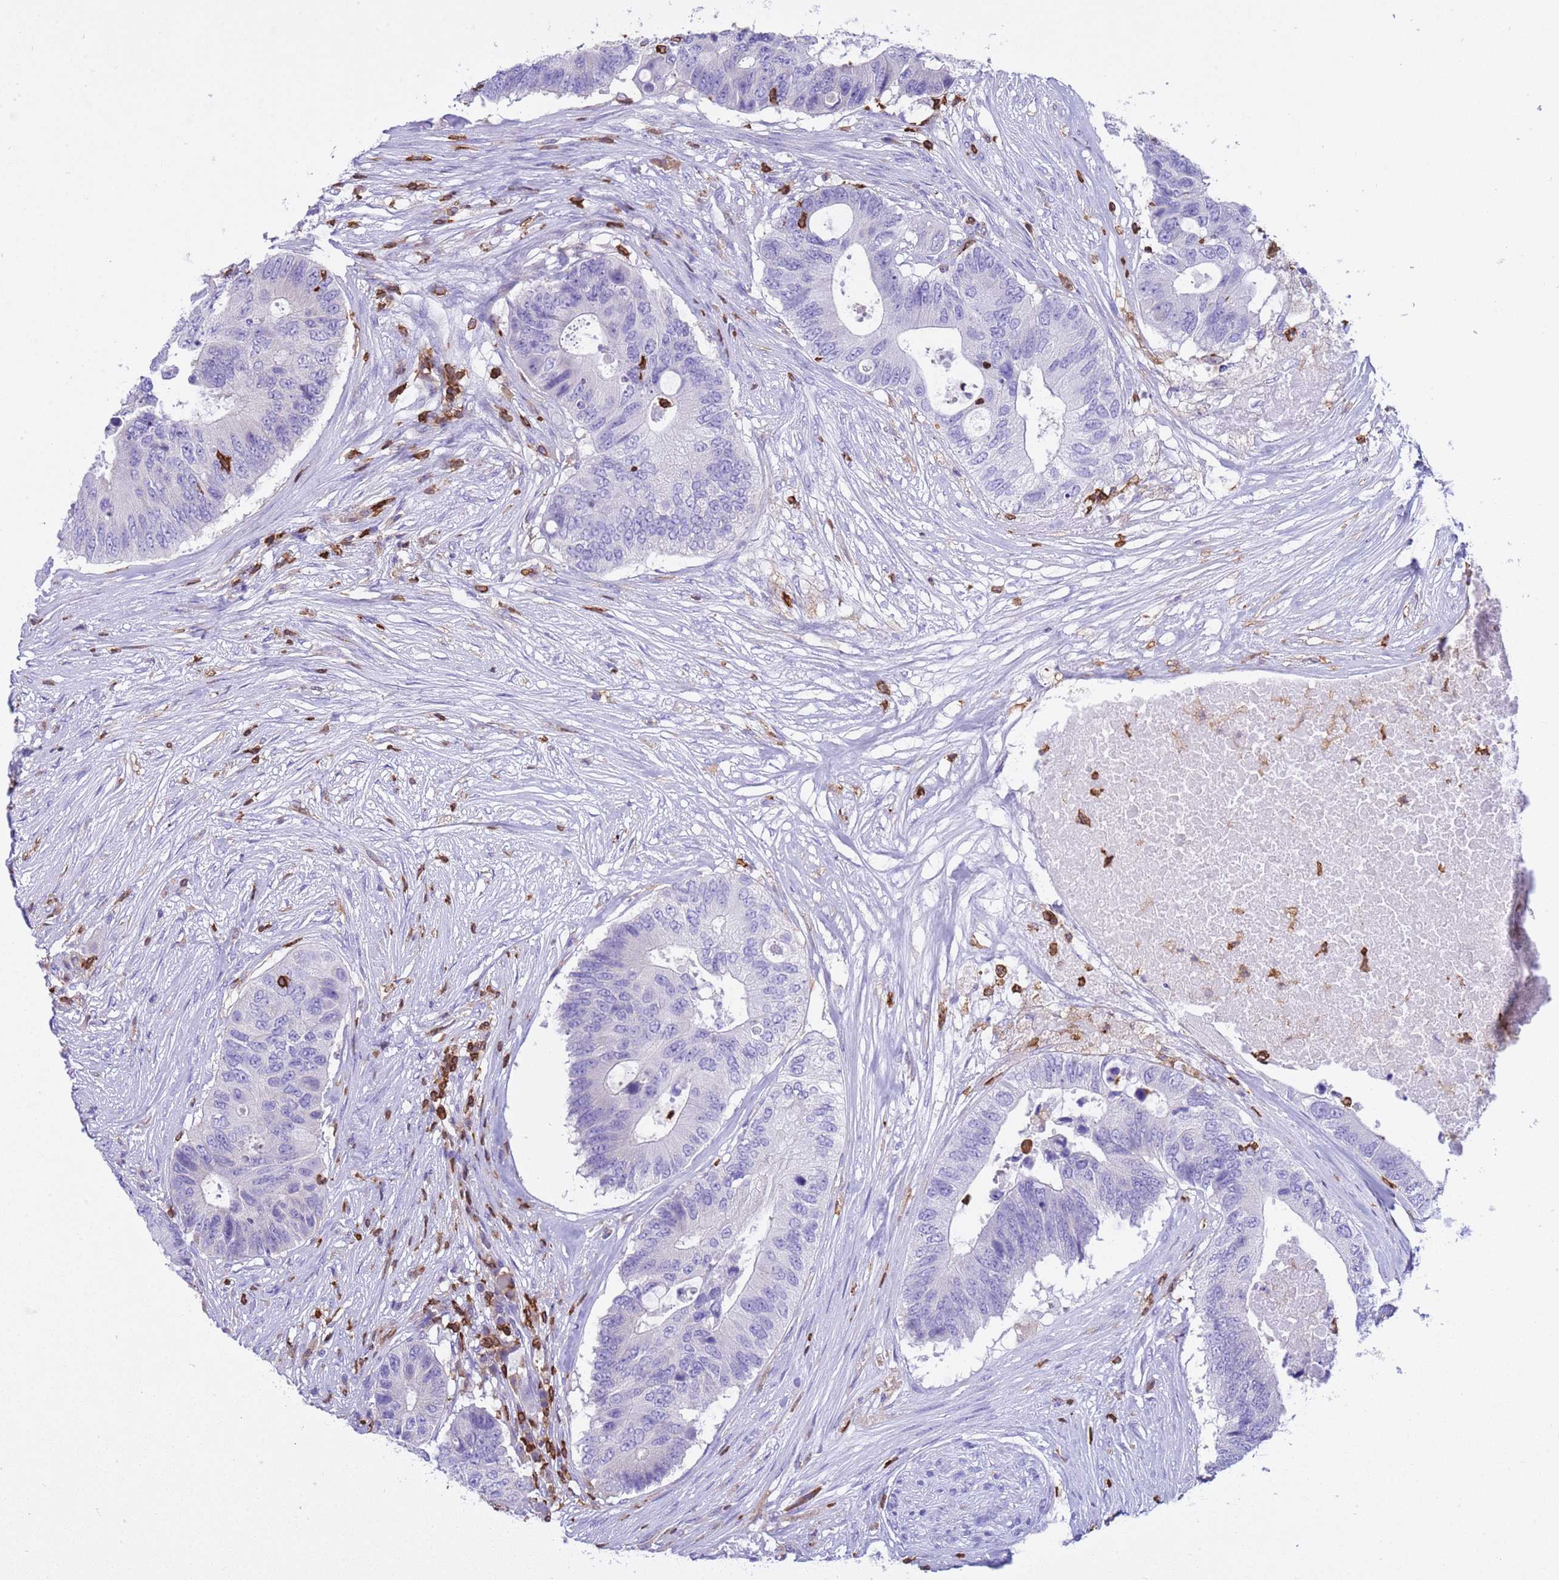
{"staining": {"intensity": "negative", "quantity": "none", "location": "none"}, "tissue": "colorectal cancer", "cell_type": "Tumor cells", "image_type": "cancer", "snomed": [{"axis": "morphology", "description": "Adenocarcinoma, NOS"}, {"axis": "topography", "description": "Colon"}], "caption": "Immunohistochemical staining of adenocarcinoma (colorectal) exhibits no significant positivity in tumor cells.", "gene": "IRF5", "patient": {"sex": "male", "age": 71}}